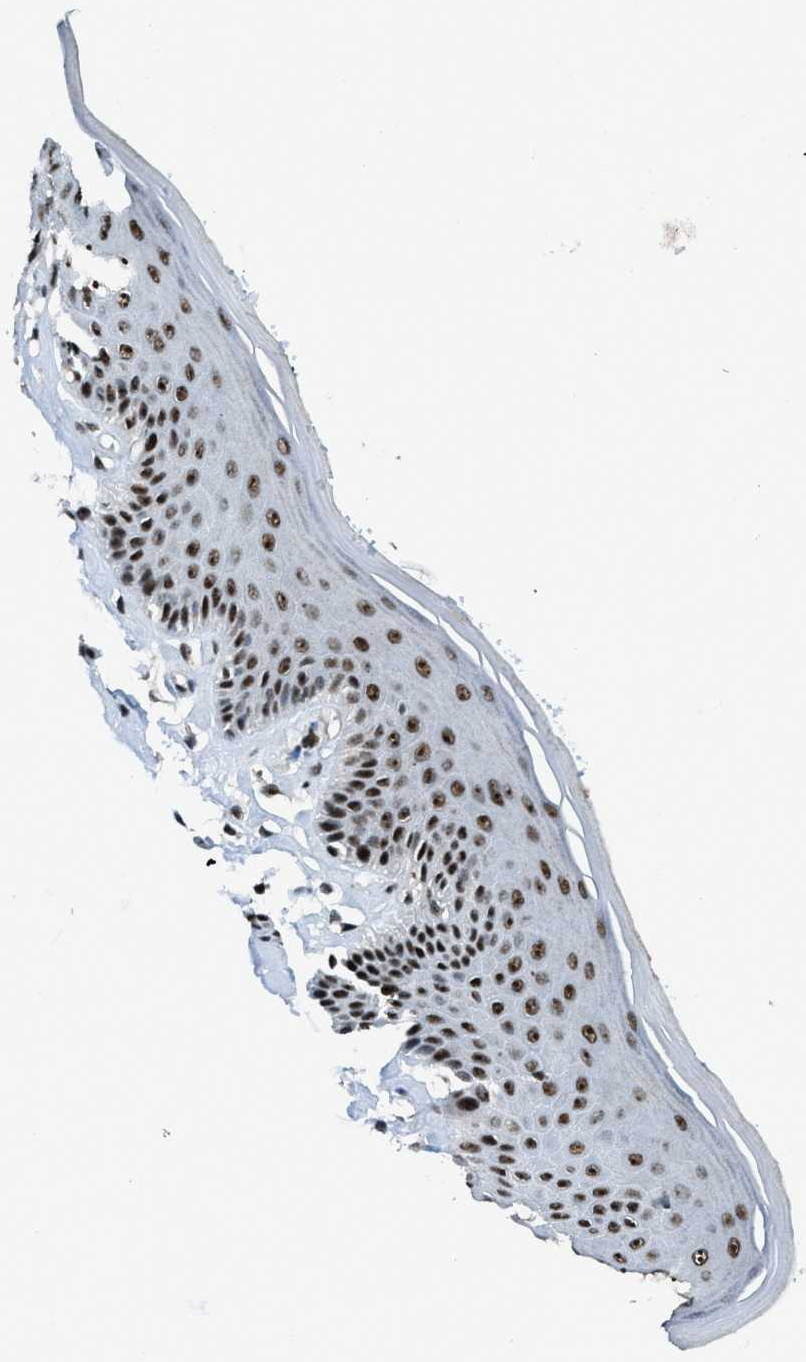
{"staining": {"intensity": "strong", "quantity": ">75%", "location": "nuclear"}, "tissue": "skin", "cell_type": "Epidermal cells", "image_type": "normal", "snomed": [{"axis": "morphology", "description": "Normal tissue, NOS"}, {"axis": "topography", "description": "Vulva"}], "caption": "Protein staining by IHC exhibits strong nuclear expression in about >75% of epidermal cells in unremarkable skin. (IHC, brightfield microscopy, high magnification).", "gene": "RAD51B", "patient": {"sex": "female", "age": 73}}